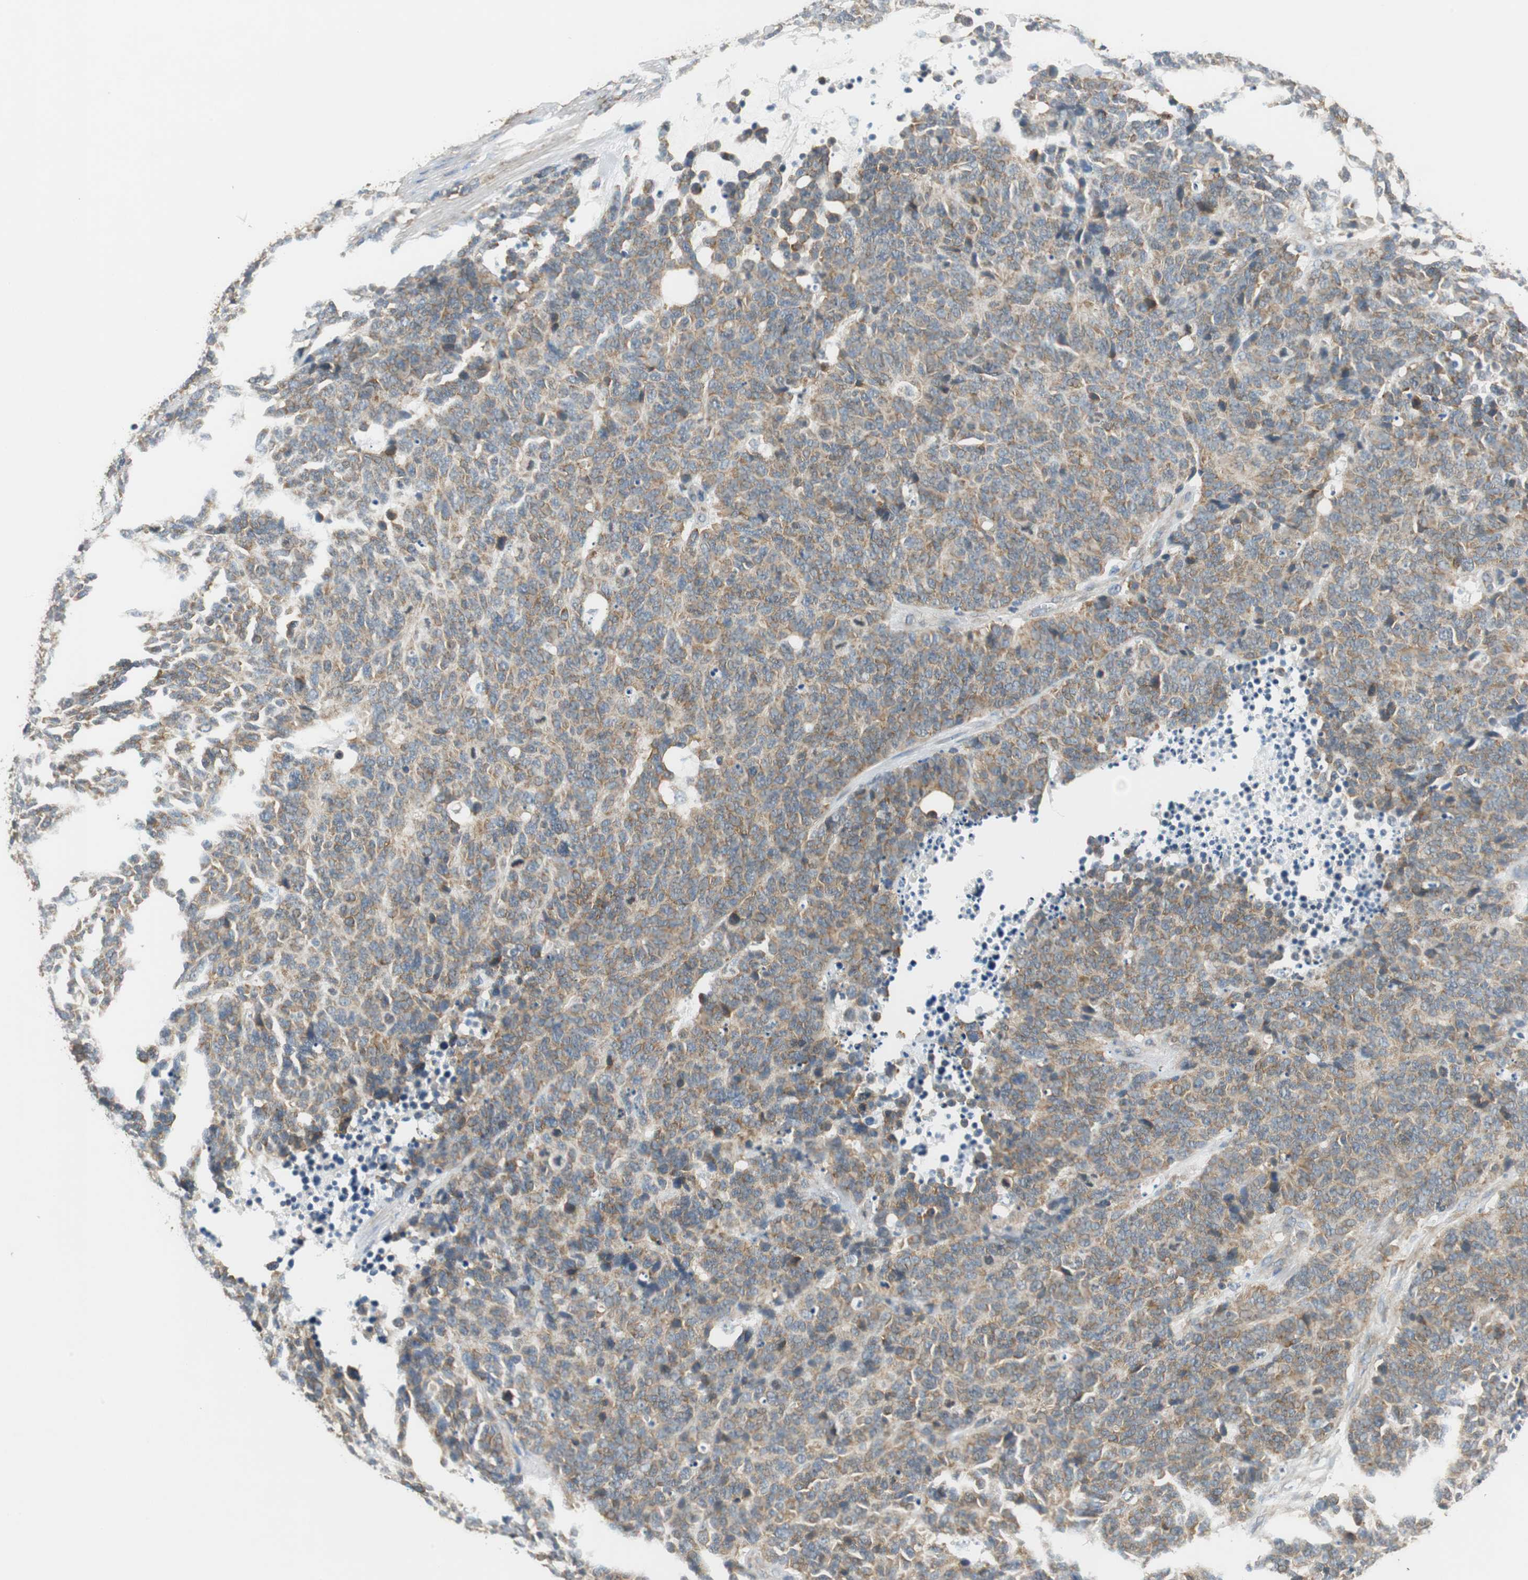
{"staining": {"intensity": "moderate", "quantity": ">75%", "location": "cytoplasmic/membranous"}, "tissue": "lung cancer", "cell_type": "Tumor cells", "image_type": "cancer", "snomed": [{"axis": "morphology", "description": "Neoplasm, malignant, NOS"}, {"axis": "topography", "description": "Lung"}], "caption": "Protein staining shows moderate cytoplasmic/membranous positivity in about >75% of tumor cells in malignant neoplasm (lung).", "gene": "CNOT3", "patient": {"sex": "female", "age": 58}}